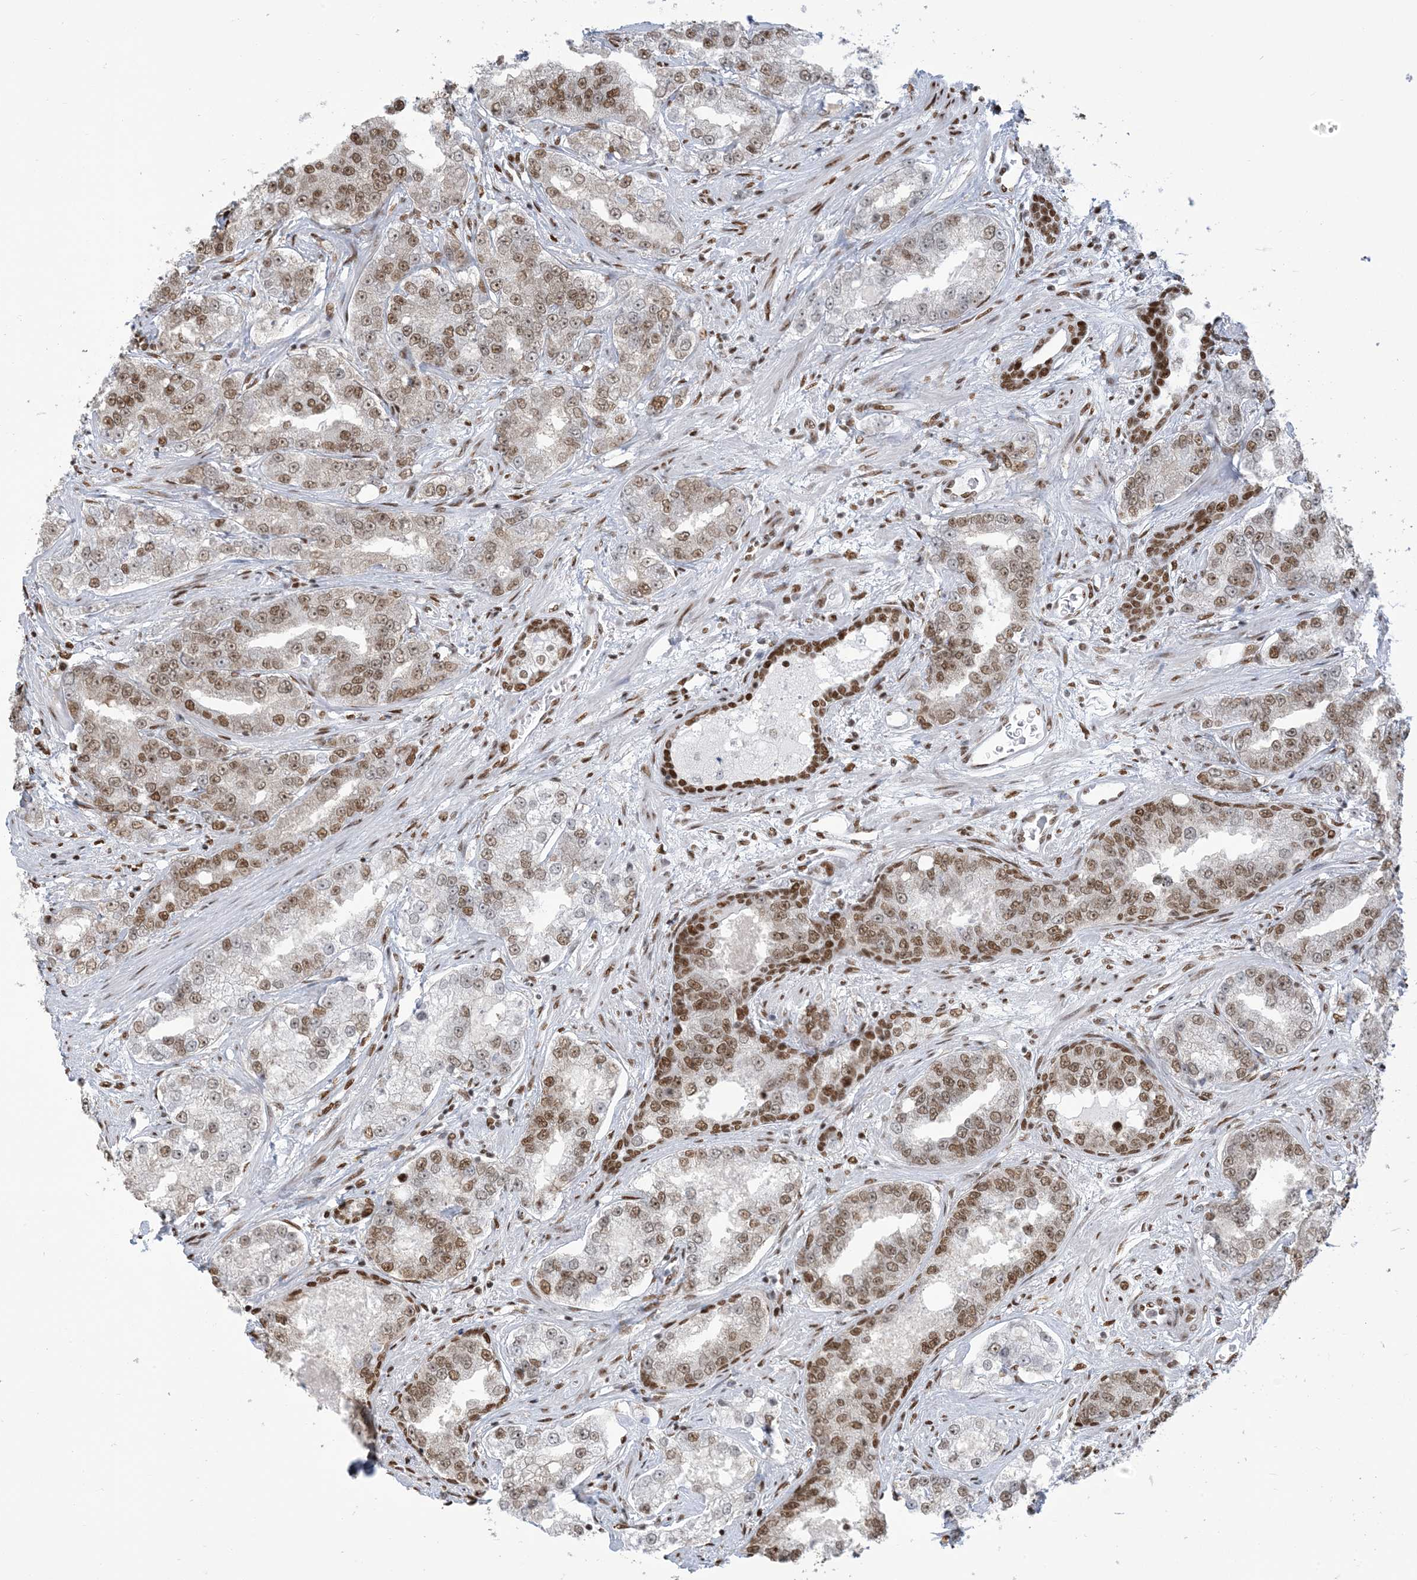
{"staining": {"intensity": "moderate", "quantity": ">75%", "location": "nuclear"}, "tissue": "prostate cancer", "cell_type": "Tumor cells", "image_type": "cancer", "snomed": [{"axis": "morphology", "description": "Normal tissue, NOS"}, {"axis": "morphology", "description": "Adenocarcinoma, High grade"}, {"axis": "topography", "description": "Prostate"}], "caption": "This is an image of IHC staining of prostate cancer, which shows moderate expression in the nuclear of tumor cells.", "gene": "STAG1", "patient": {"sex": "male", "age": 83}}